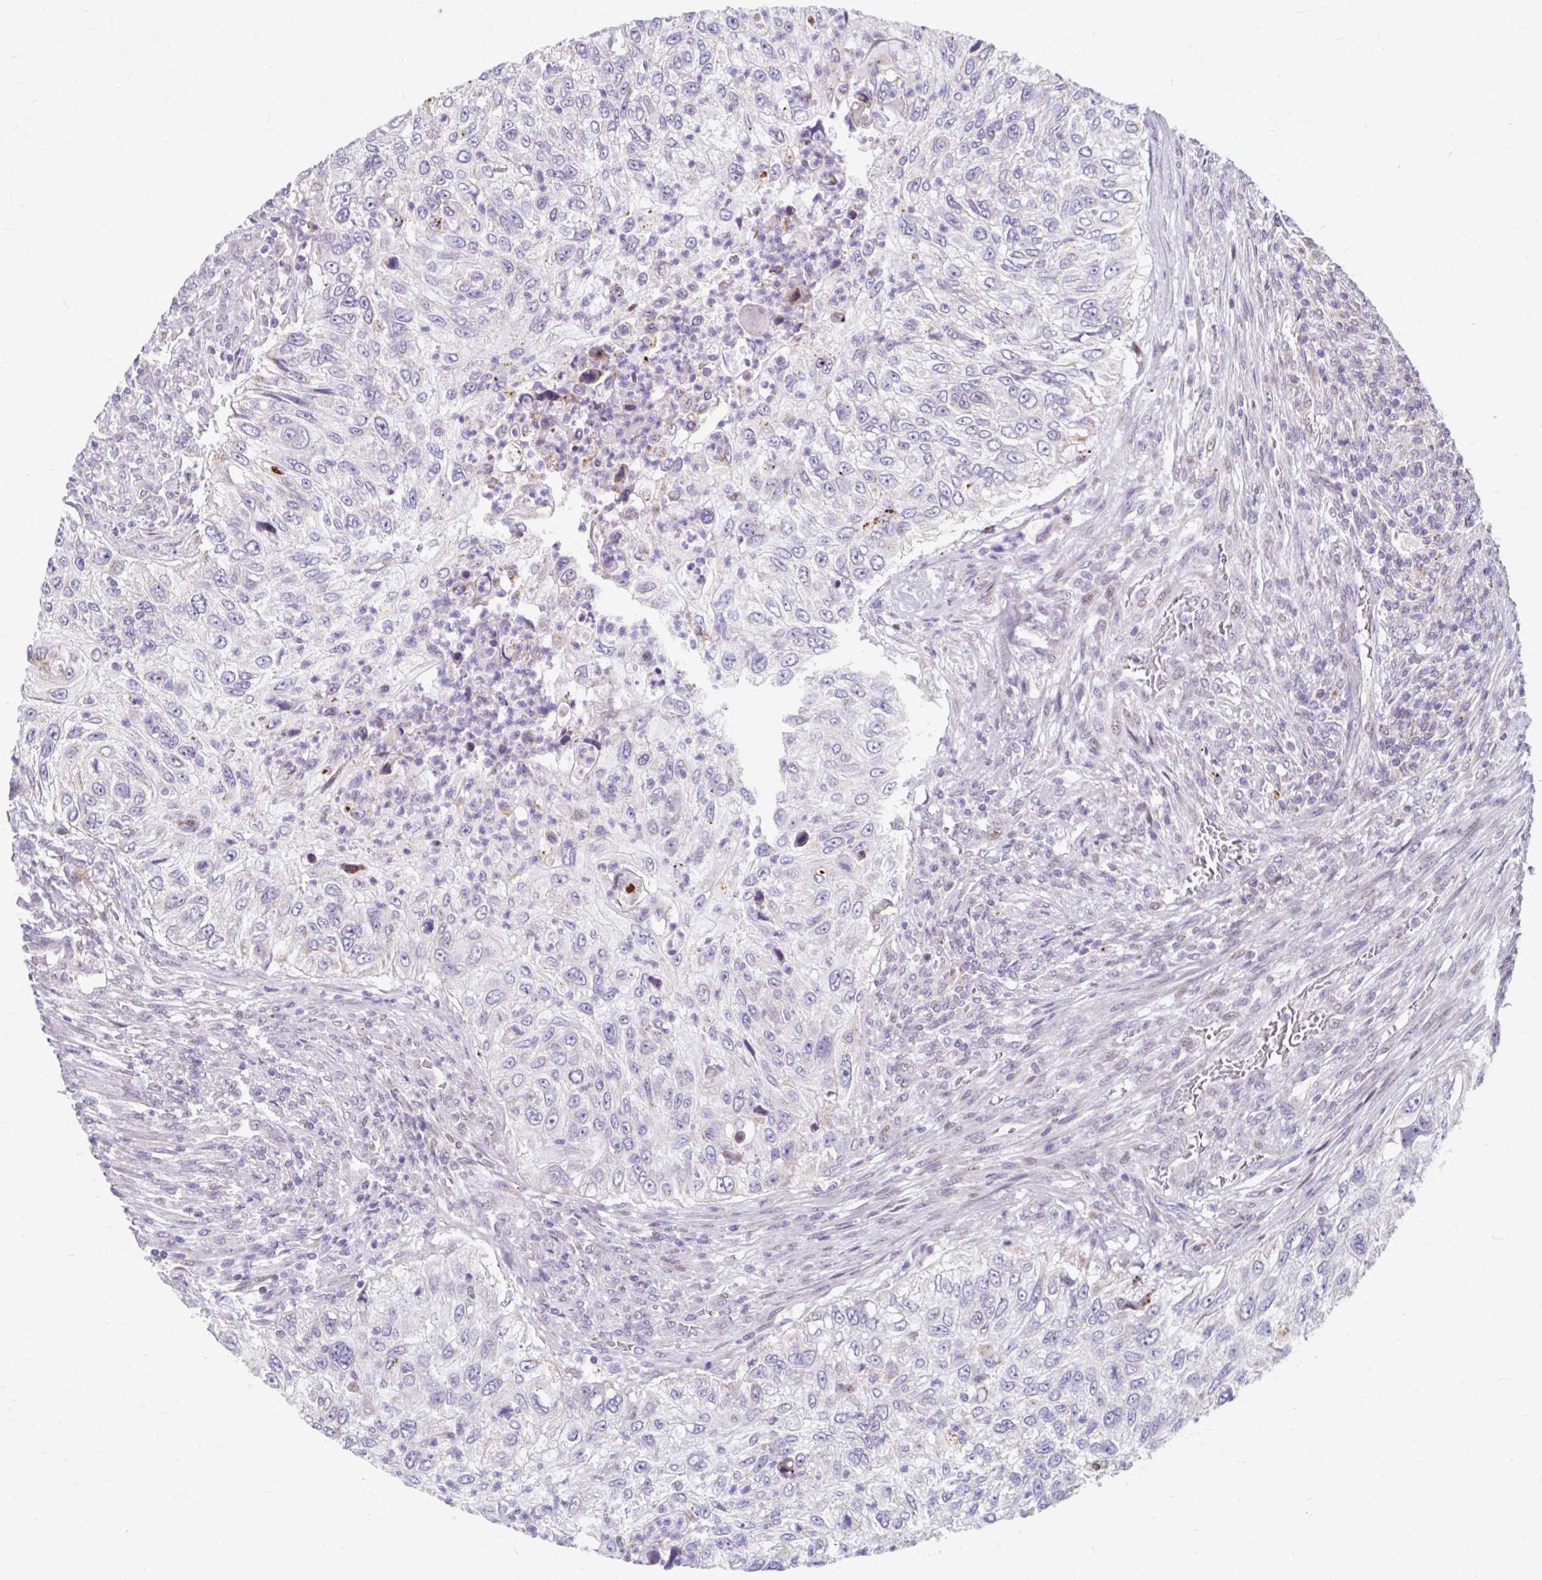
{"staining": {"intensity": "negative", "quantity": "none", "location": "none"}, "tissue": "urothelial cancer", "cell_type": "Tumor cells", "image_type": "cancer", "snomed": [{"axis": "morphology", "description": "Urothelial carcinoma, High grade"}, {"axis": "topography", "description": "Urinary bladder"}], "caption": "An image of human urothelial cancer is negative for staining in tumor cells.", "gene": "BEAN1", "patient": {"sex": "female", "age": 60}}